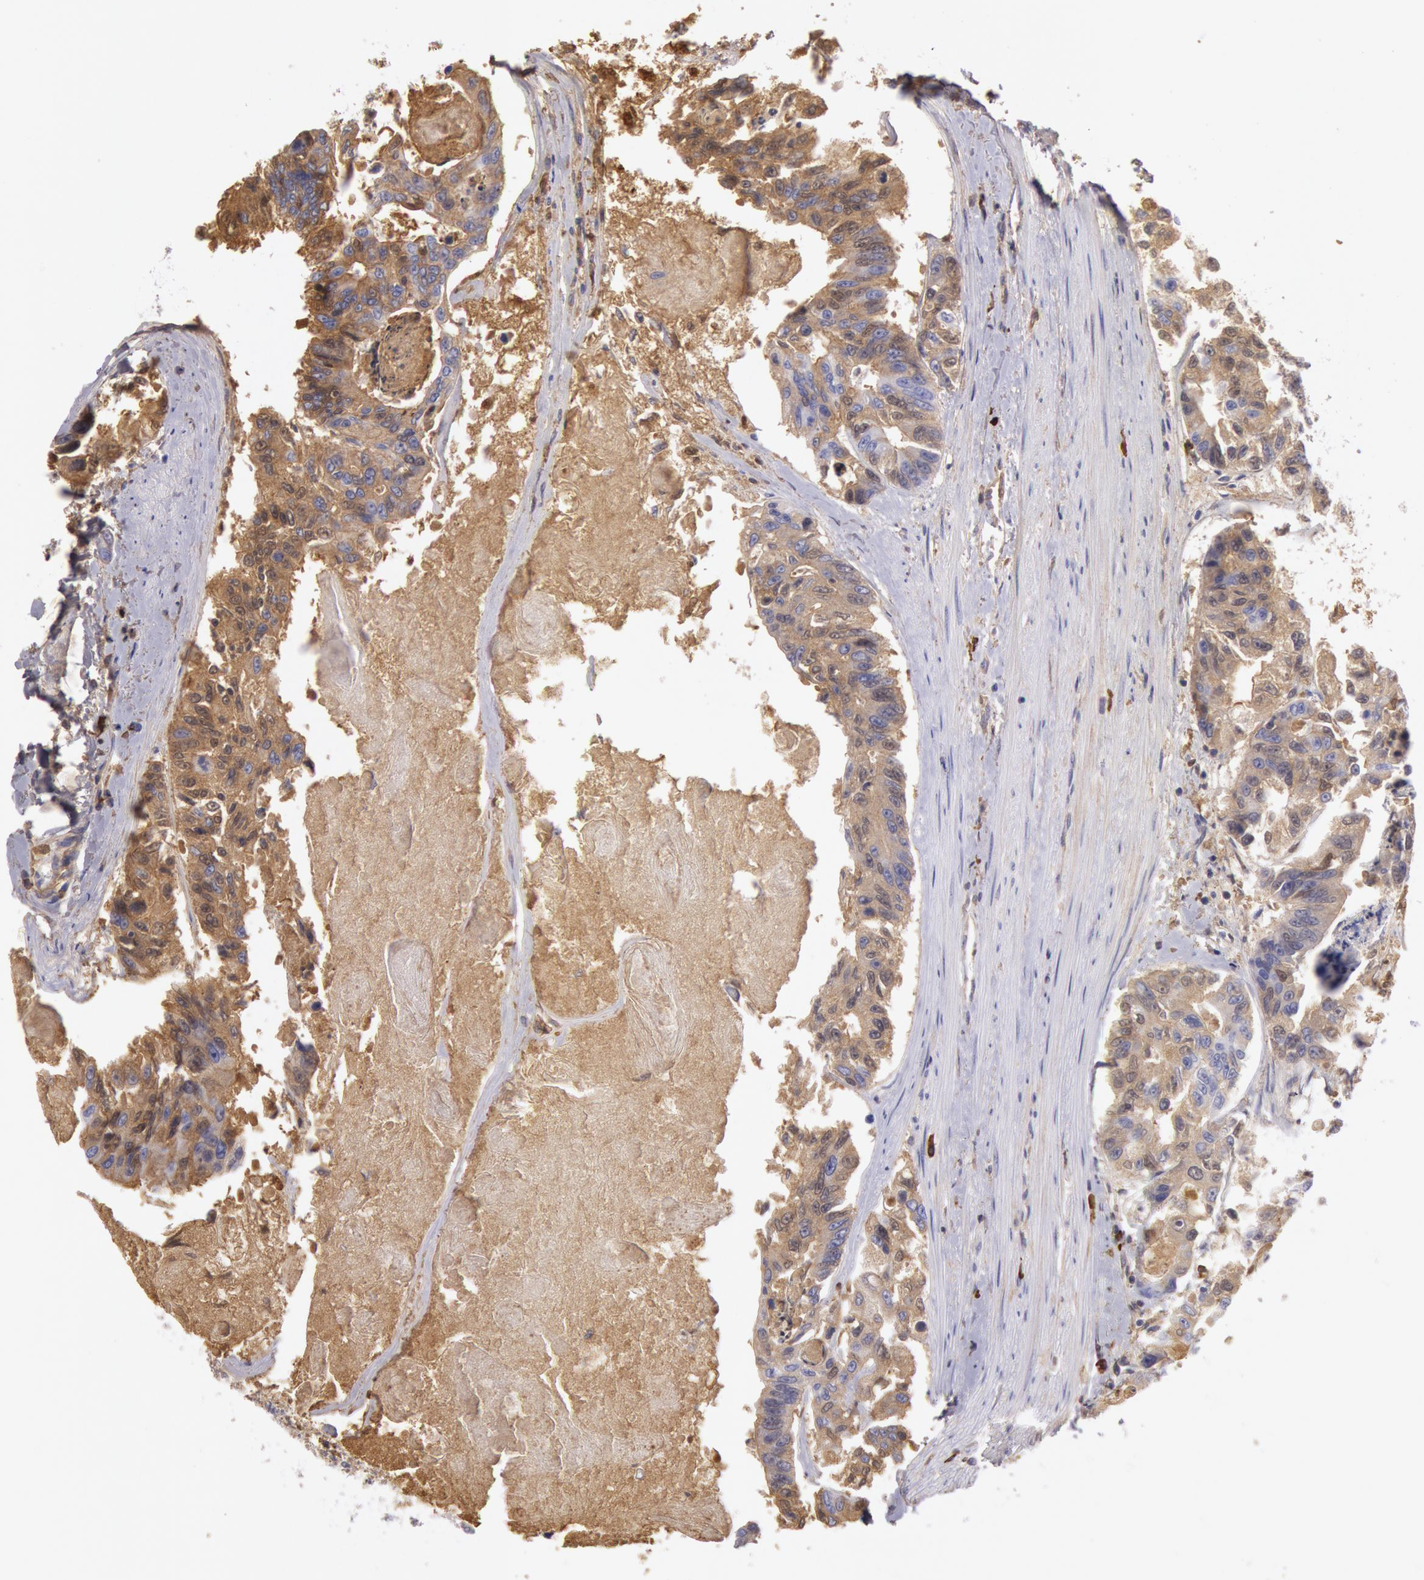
{"staining": {"intensity": "strong", "quantity": ">75%", "location": "cytoplasmic/membranous"}, "tissue": "colorectal cancer", "cell_type": "Tumor cells", "image_type": "cancer", "snomed": [{"axis": "morphology", "description": "Adenocarcinoma, NOS"}, {"axis": "topography", "description": "Colon"}], "caption": "Tumor cells demonstrate strong cytoplasmic/membranous positivity in about >75% of cells in adenocarcinoma (colorectal). The protein is shown in brown color, while the nuclei are stained blue.", "gene": "IGHG1", "patient": {"sex": "female", "age": 86}}